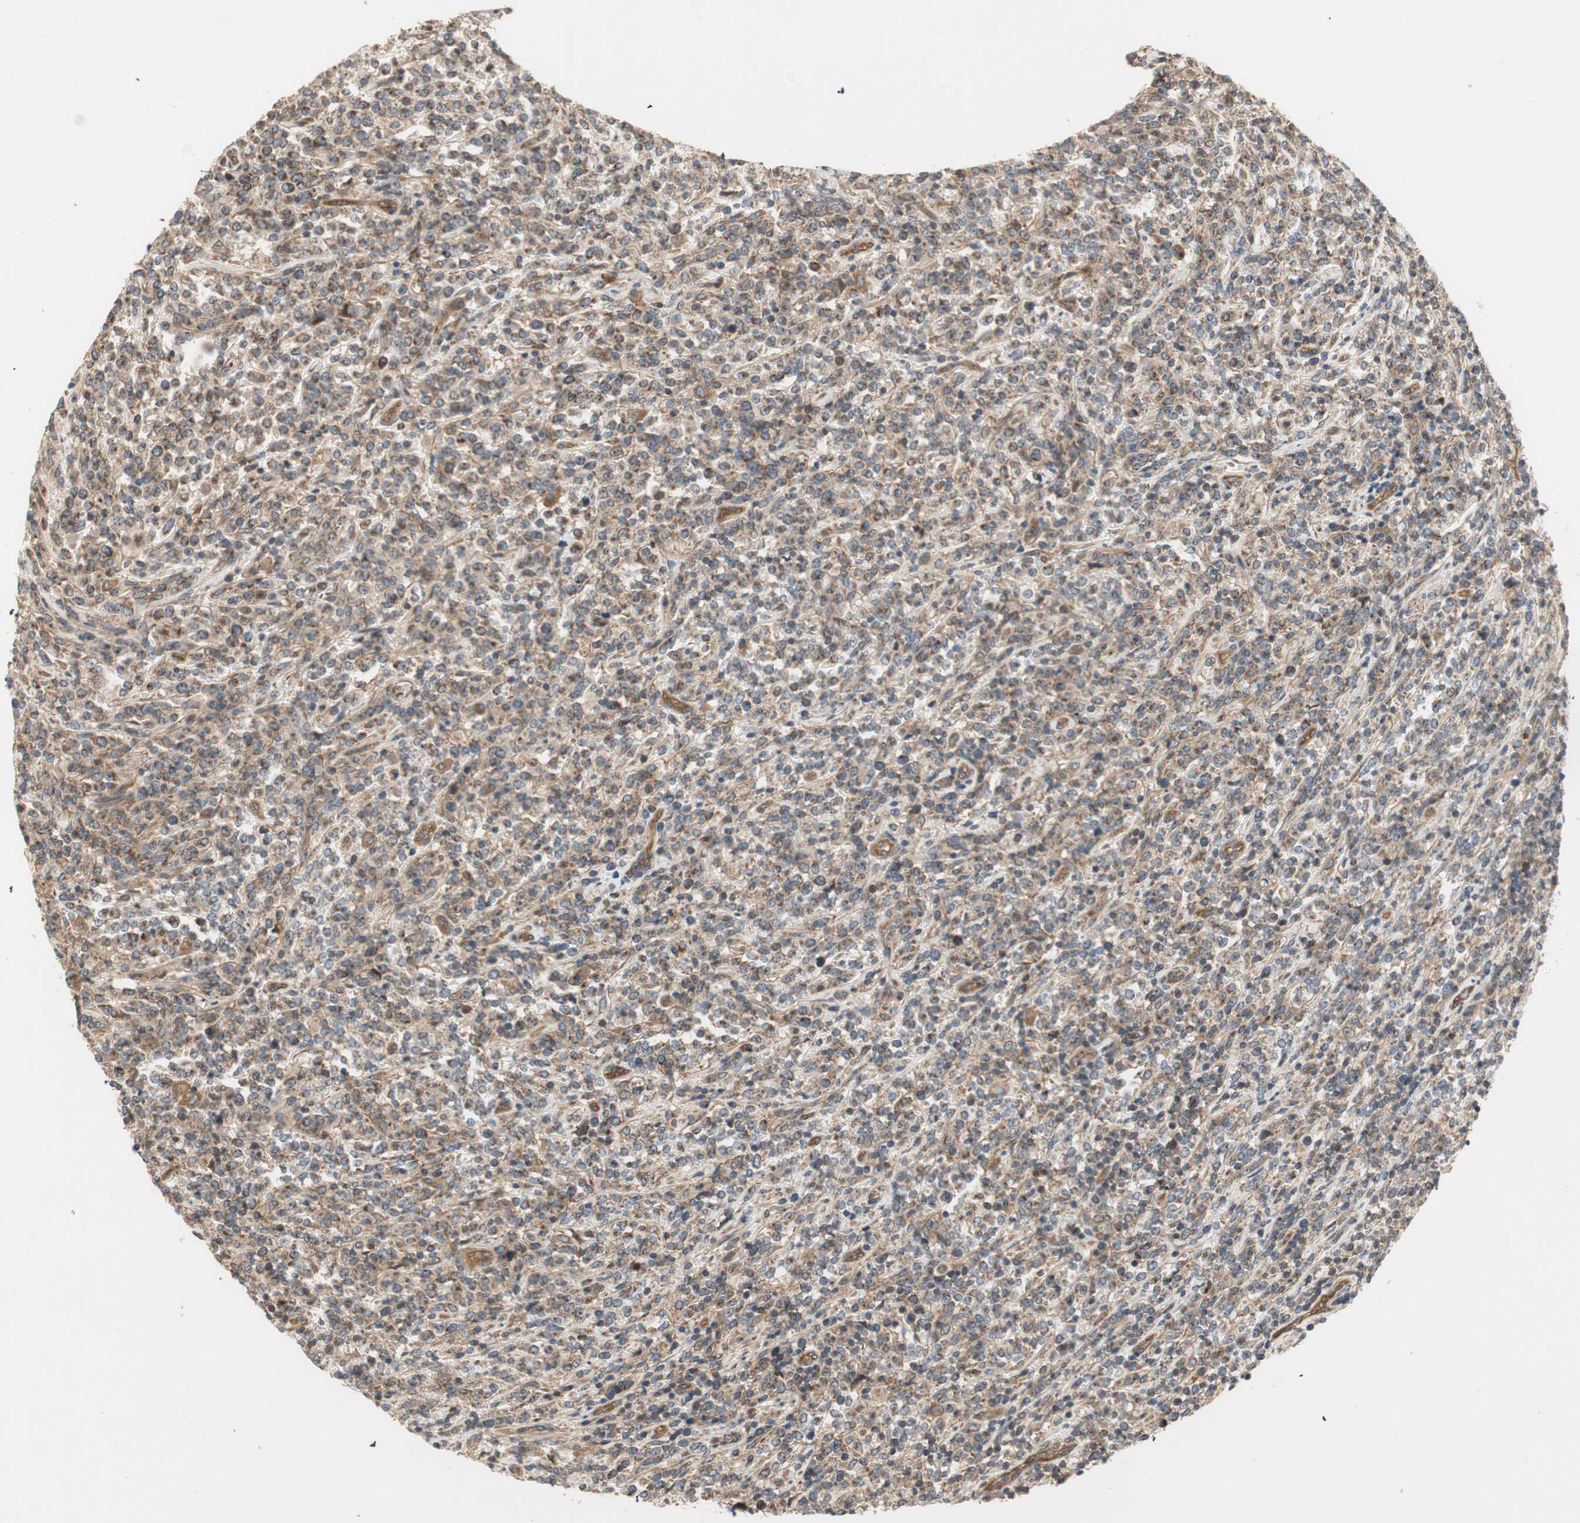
{"staining": {"intensity": "moderate", "quantity": ">75%", "location": "cytoplasmic/membranous"}, "tissue": "lymphoma", "cell_type": "Tumor cells", "image_type": "cancer", "snomed": [{"axis": "morphology", "description": "Malignant lymphoma, non-Hodgkin's type, High grade"}, {"axis": "topography", "description": "Soft tissue"}], "caption": "This histopathology image displays malignant lymphoma, non-Hodgkin's type (high-grade) stained with immunohistochemistry to label a protein in brown. The cytoplasmic/membranous of tumor cells show moderate positivity for the protein. Nuclei are counter-stained blue.", "gene": "CTTNBP2NL", "patient": {"sex": "male", "age": 18}}